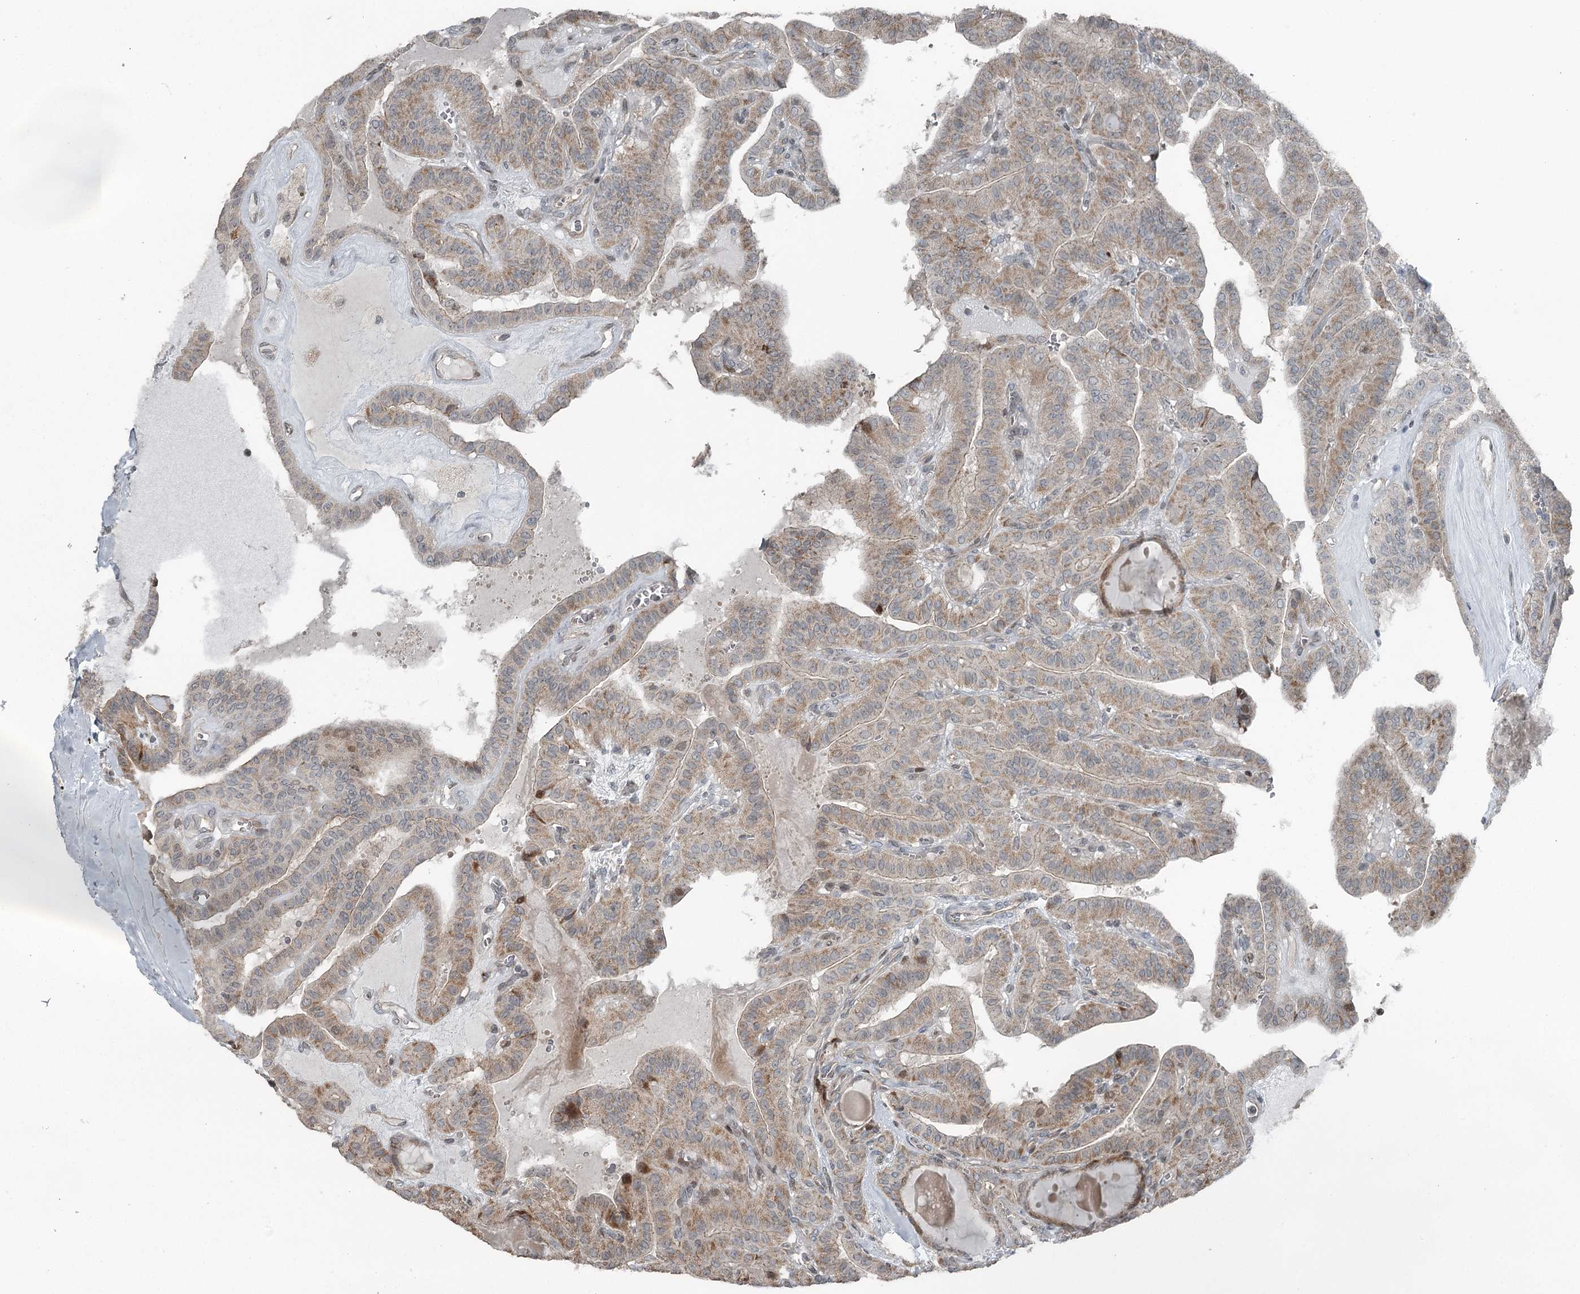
{"staining": {"intensity": "weak", "quantity": "25%-75%", "location": "cytoplasmic/membranous"}, "tissue": "thyroid cancer", "cell_type": "Tumor cells", "image_type": "cancer", "snomed": [{"axis": "morphology", "description": "Papillary adenocarcinoma, NOS"}, {"axis": "topography", "description": "Thyroid gland"}], "caption": "The micrograph reveals staining of thyroid papillary adenocarcinoma, revealing weak cytoplasmic/membranous protein staining (brown color) within tumor cells.", "gene": "RASSF8", "patient": {"sex": "male", "age": 52}}